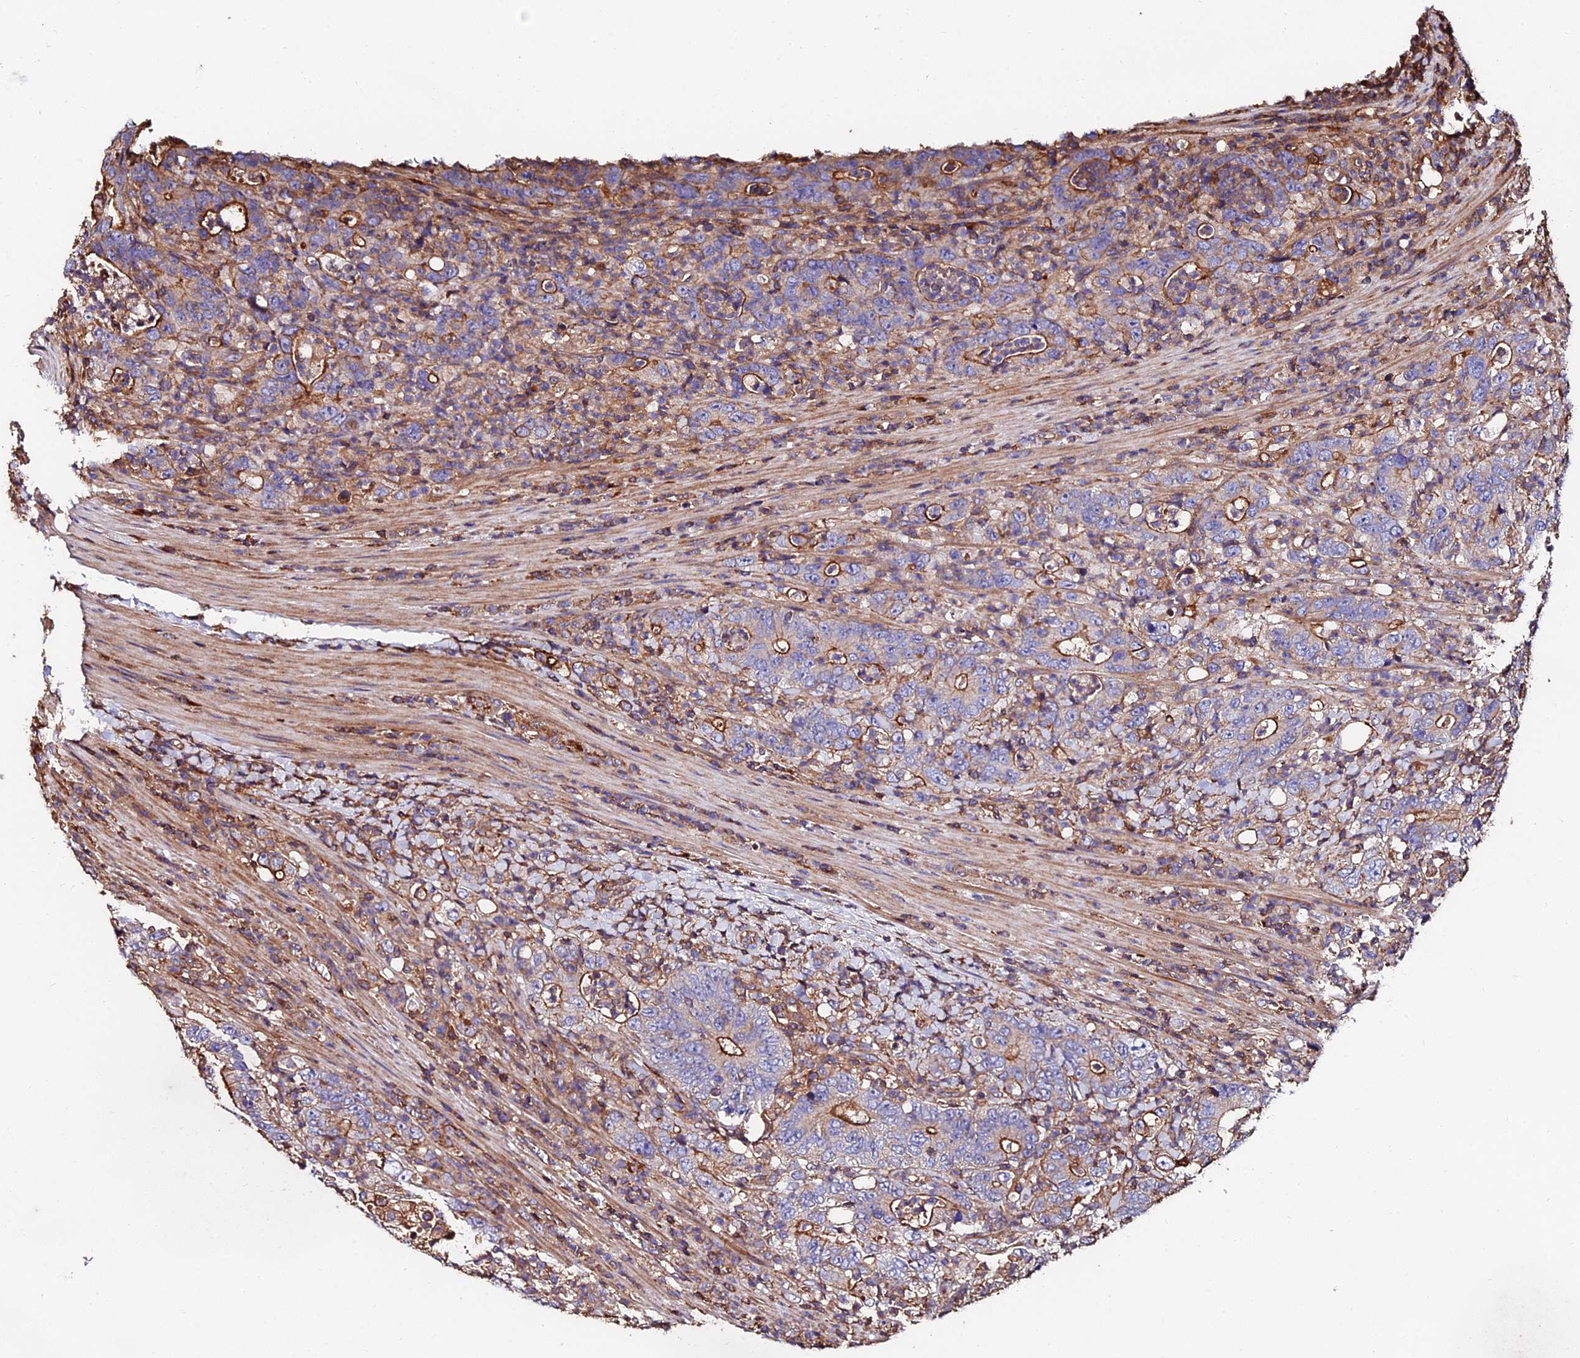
{"staining": {"intensity": "moderate", "quantity": "25%-75%", "location": "cytoplasmic/membranous"}, "tissue": "colorectal cancer", "cell_type": "Tumor cells", "image_type": "cancer", "snomed": [{"axis": "morphology", "description": "Adenocarcinoma, NOS"}, {"axis": "topography", "description": "Colon"}], "caption": "The photomicrograph shows a brown stain indicating the presence of a protein in the cytoplasmic/membranous of tumor cells in colorectal cancer.", "gene": "EXT1", "patient": {"sex": "female", "age": 75}}